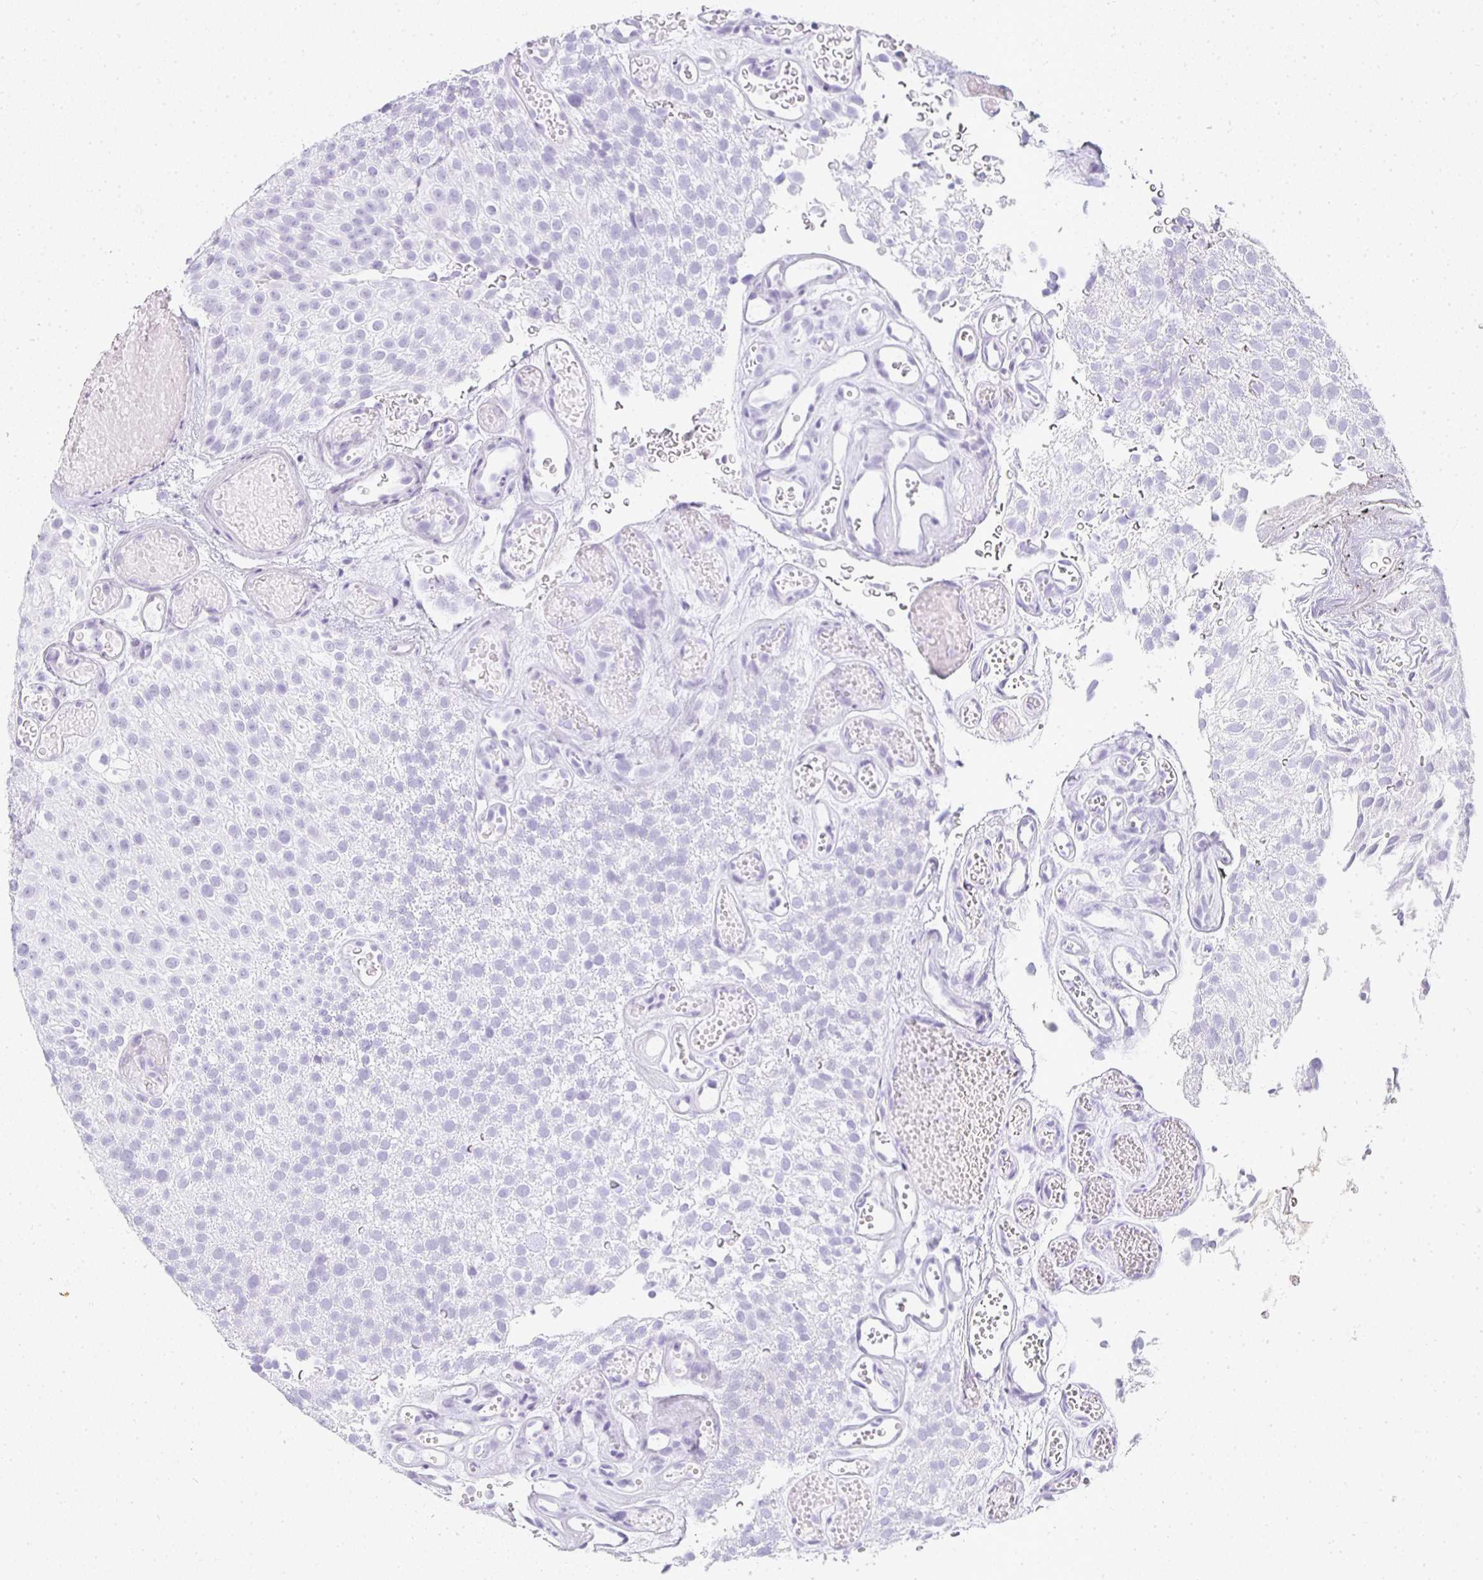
{"staining": {"intensity": "negative", "quantity": "none", "location": "none"}, "tissue": "urothelial cancer", "cell_type": "Tumor cells", "image_type": "cancer", "snomed": [{"axis": "morphology", "description": "Urothelial carcinoma, Low grade"}, {"axis": "topography", "description": "Urinary bladder"}], "caption": "Tumor cells are negative for brown protein staining in low-grade urothelial carcinoma.", "gene": "TPSD1", "patient": {"sex": "male", "age": 78}}